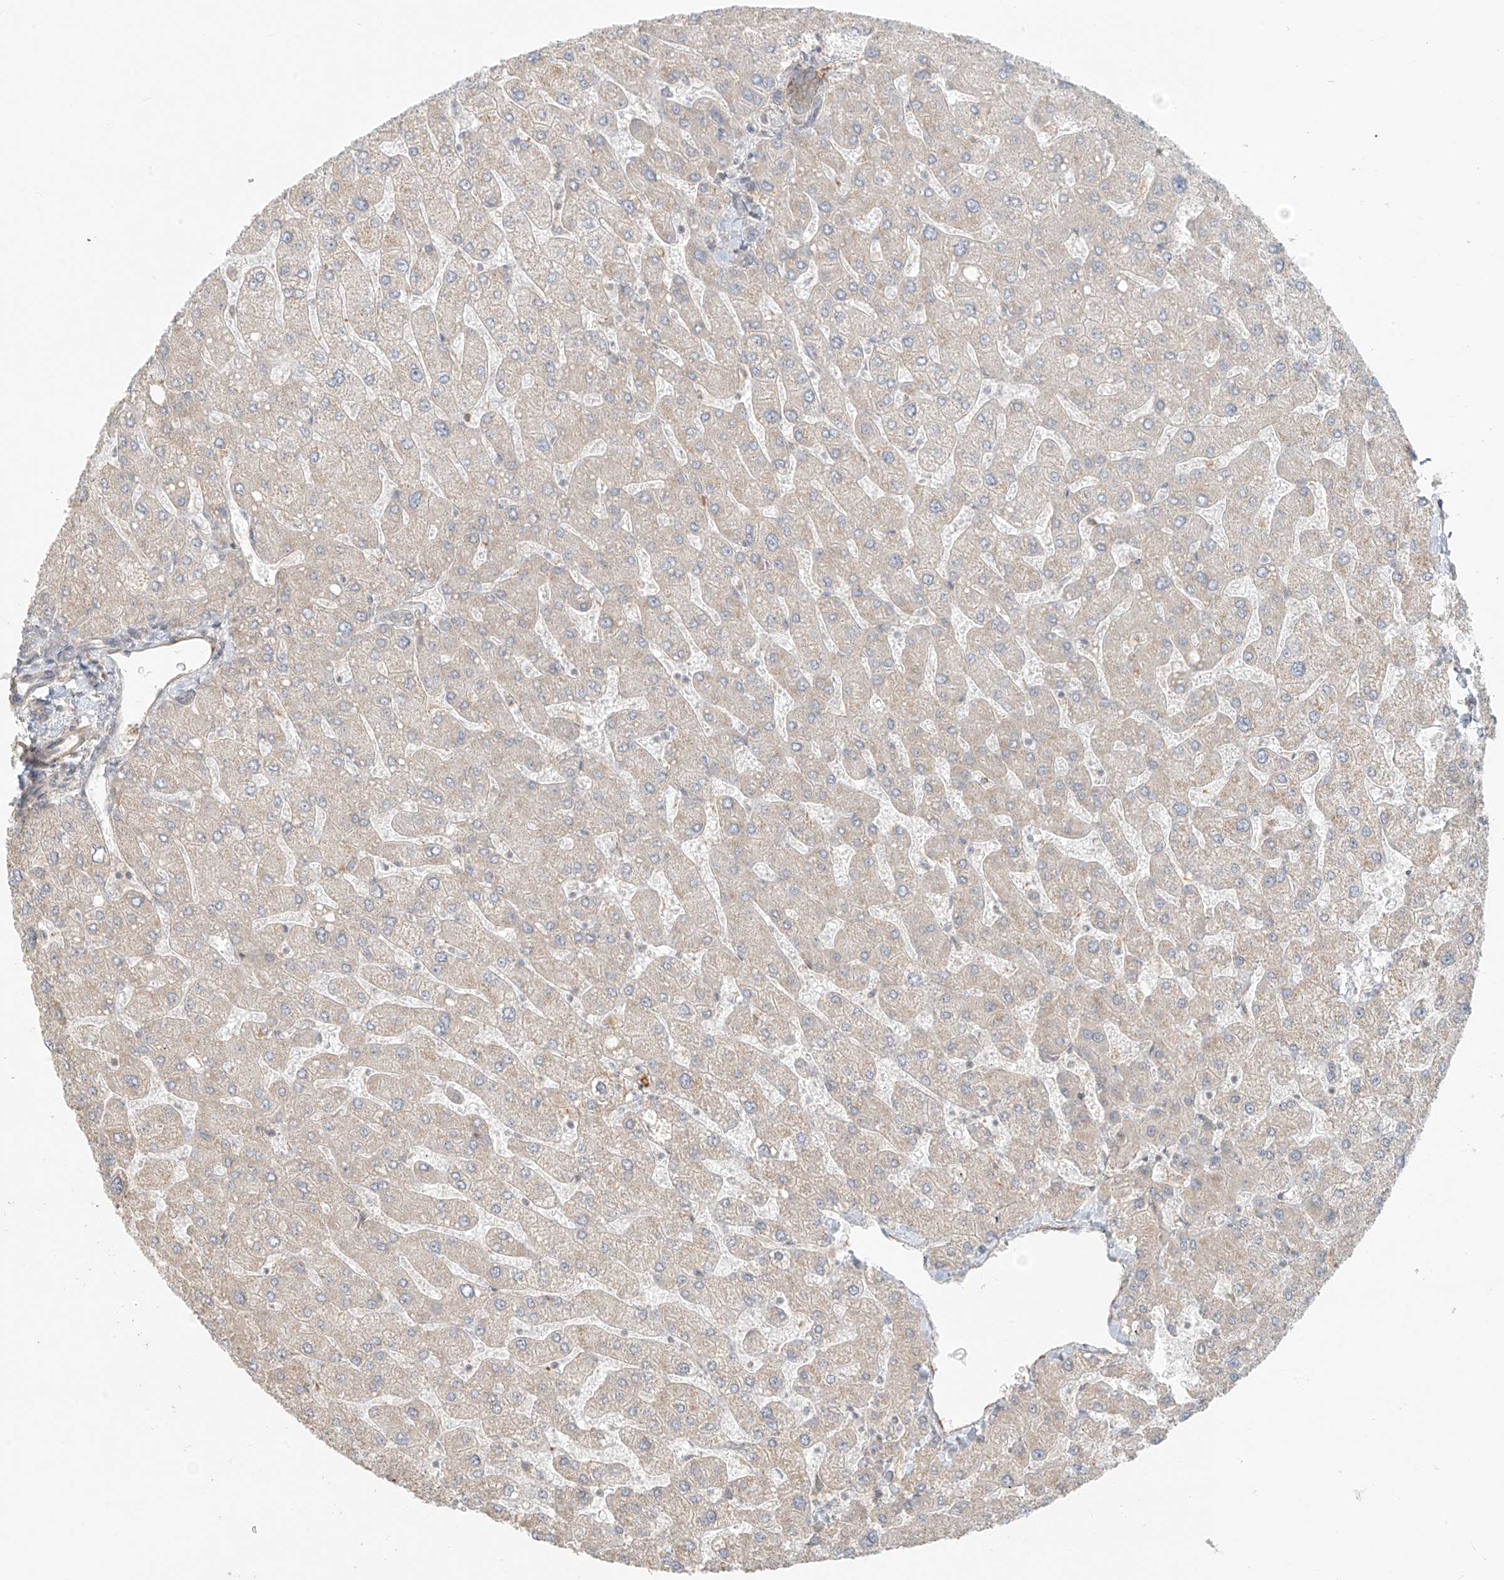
{"staining": {"intensity": "negative", "quantity": "none", "location": "none"}, "tissue": "liver", "cell_type": "Cholangiocytes", "image_type": "normal", "snomed": [{"axis": "morphology", "description": "Normal tissue, NOS"}, {"axis": "topography", "description": "Liver"}], "caption": "The immunohistochemistry (IHC) histopathology image has no significant expression in cholangiocytes of liver.", "gene": "ABCD1", "patient": {"sex": "male", "age": 55}}